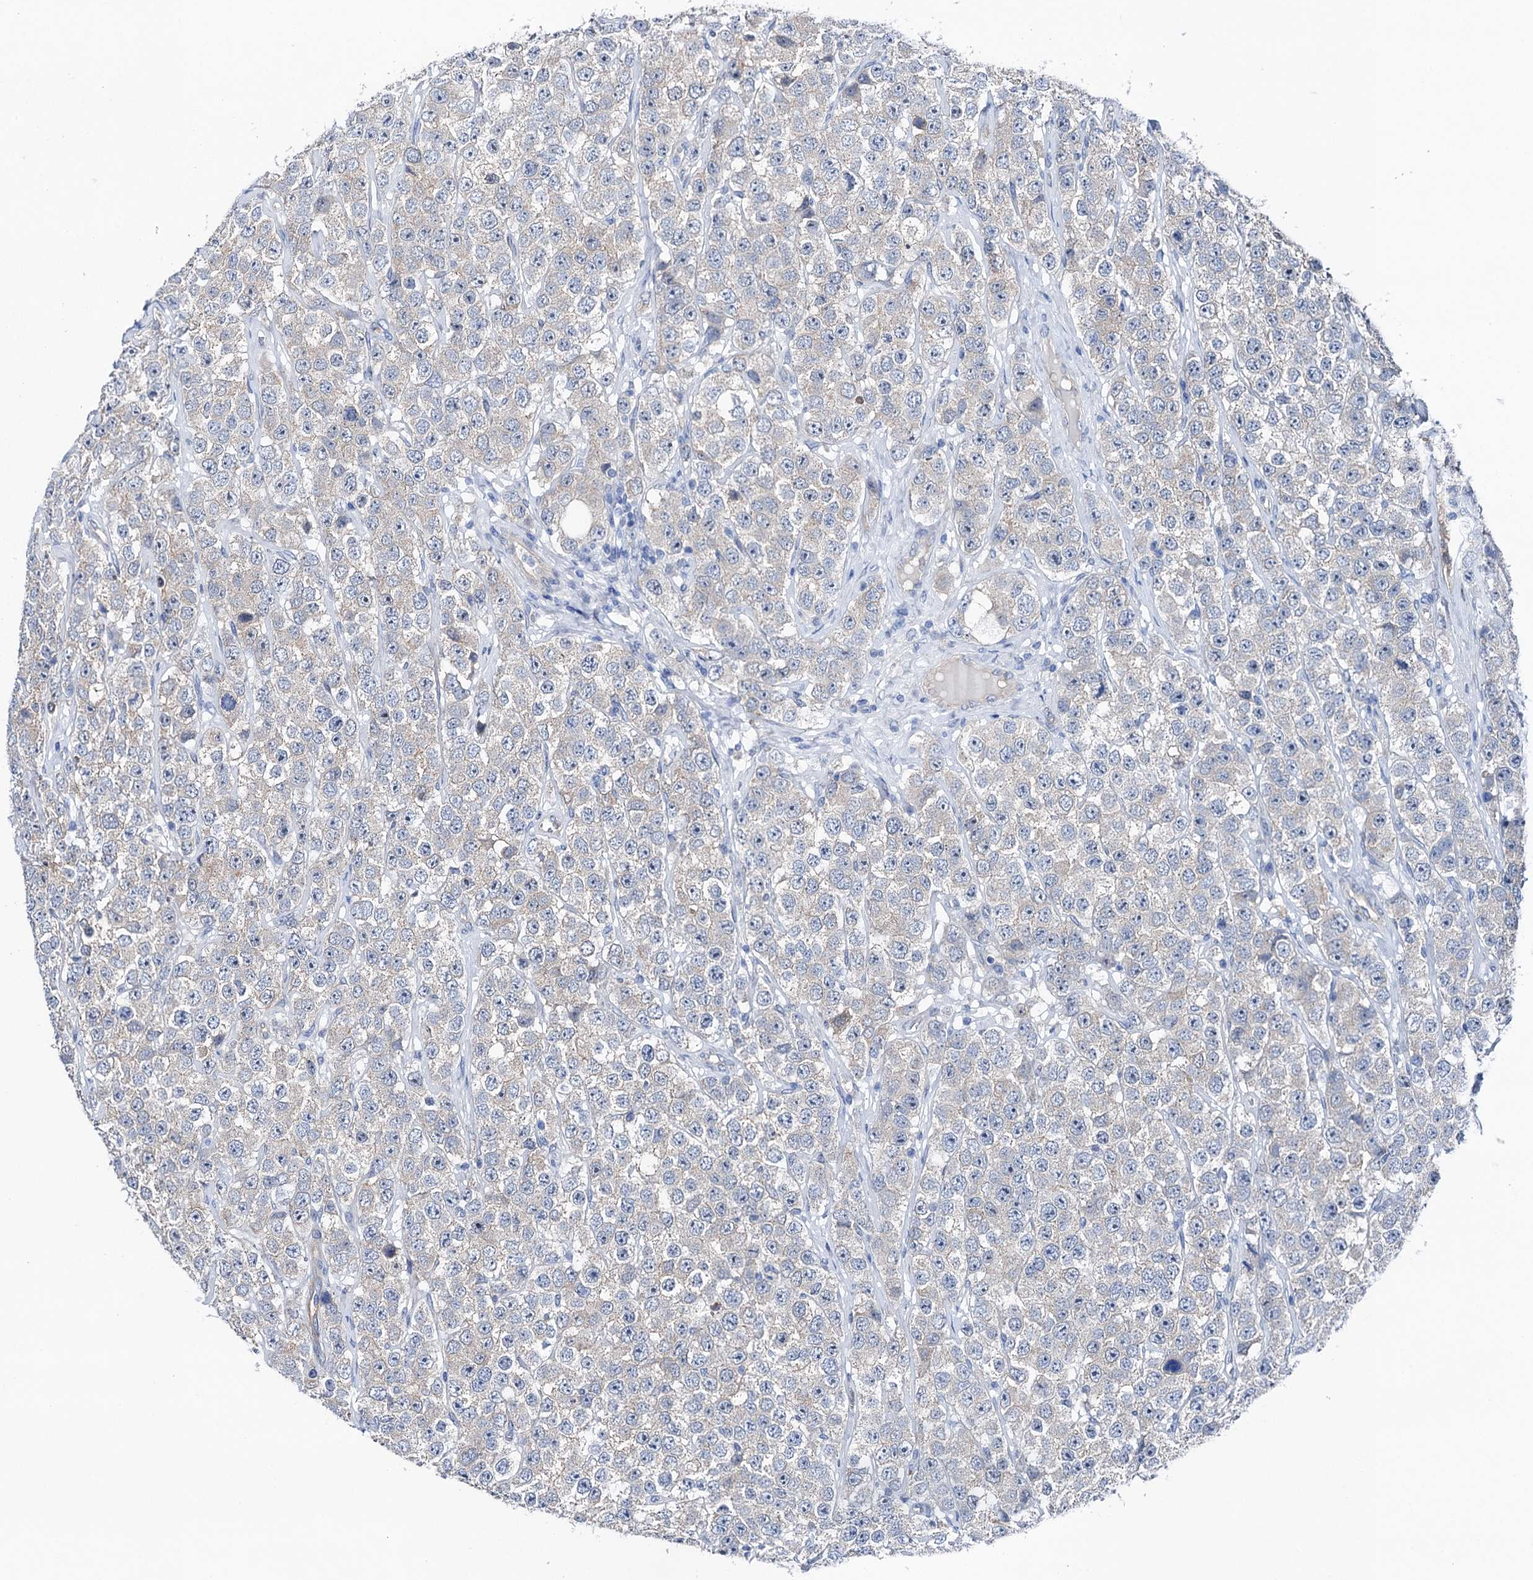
{"staining": {"intensity": "negative", "quantity": "none", "location": "none"}, "tissue": "testis cancer", "cell_type": "Tumor cells", "image_type": "cancer", "snomed": [{"axis": "morphology", "description": "Seminoma, NOS"}, {"axis": "topography", "description": "Testis"}], "caption": "IHC micrograph of human seminoma (testis) stained for a protein (brown), which reveals no positivity in tumor cells.", "gene": "SHROOM1", "patient": {"sex": "male", "age": 28}}